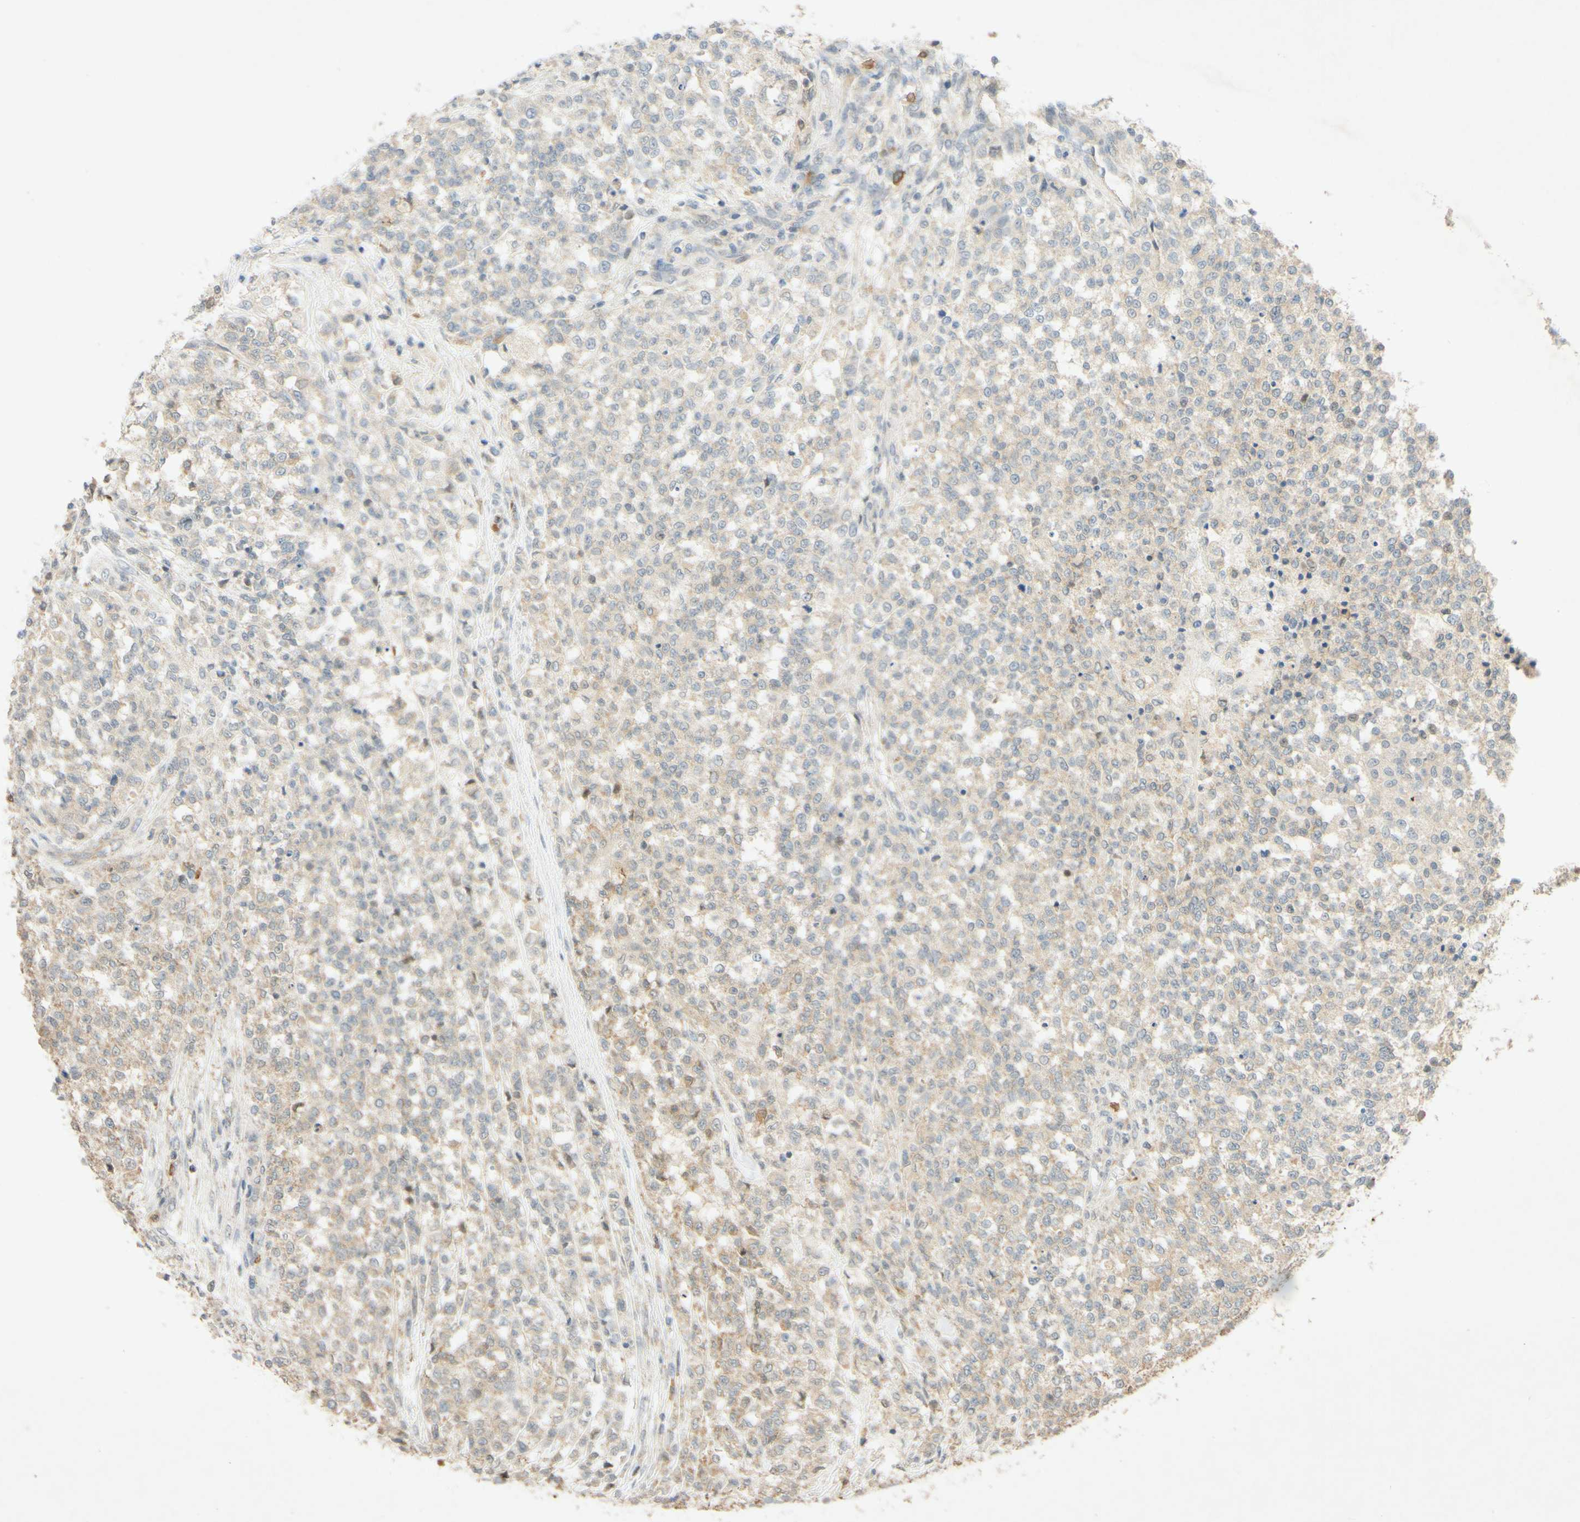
{"staining": {"intensity": "weak", "quantity": ">75%", "location": "cytoplasmic/membranous"}, "tissue": "testis cancer", "cell_type": "Tumor cells", "image_type": "cancer", "snomed": [{"axis": "morphology", "description": "Seminoma, NOS"}, {"axis": "topography", "description": "Testis"}], "caption": "An immunohistochemistry photomicrograph of tumor tissue is shown. Protein staining in brown labels weak cytoplasmic/membranous positivity in testis cancer (seminoma) within tumor cells. The protein of interest is stained brown, and the nuclei are stained in blue (DAB (3,3'-diaminobenzidine) IHC with brightfield microscopy, high magnification).", "gene": "GATA1", "patient": {"sex": "male", "age": 59}}